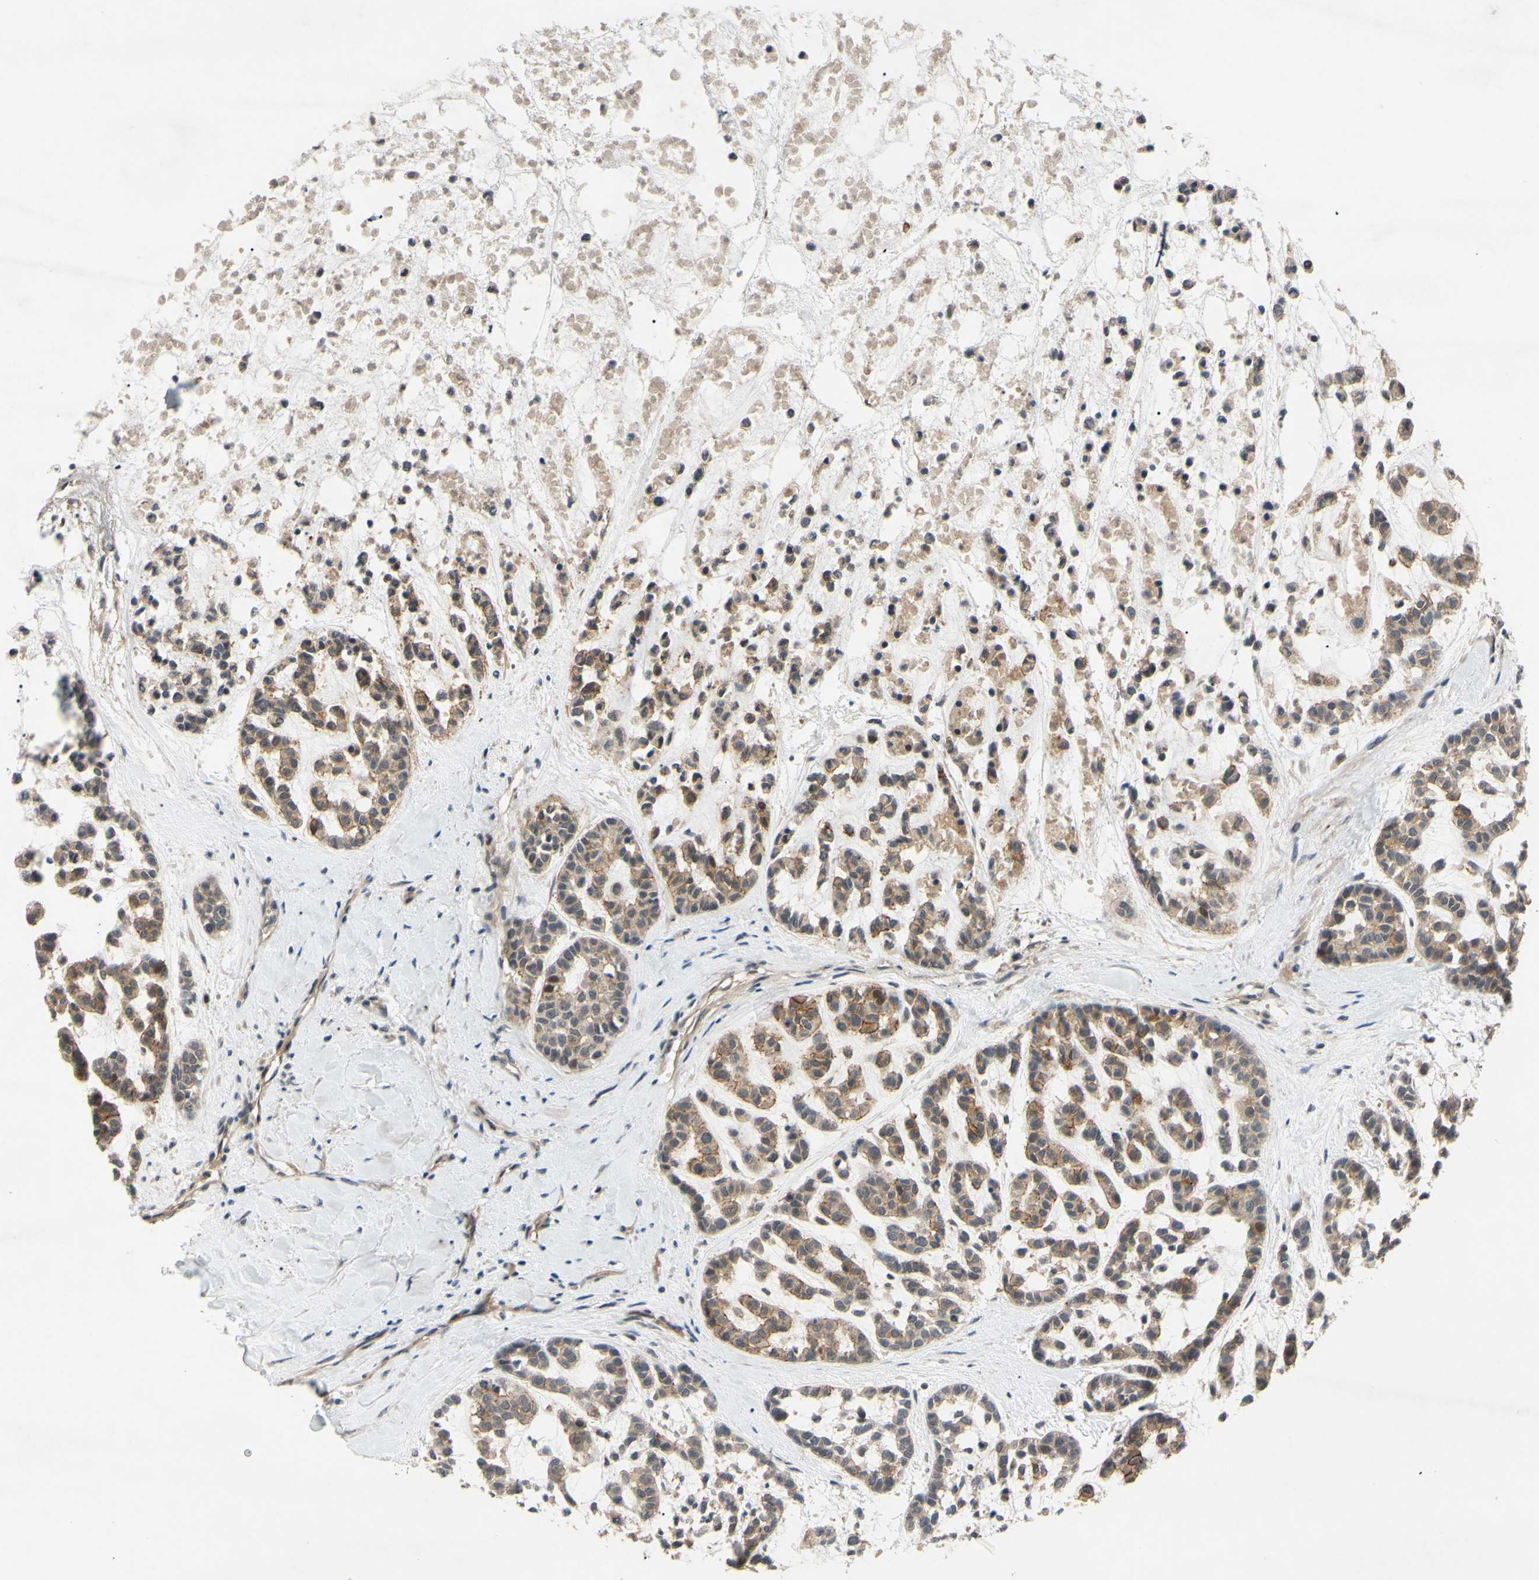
{"staining": {"intensity": "weak", "quantity": ">75%", "location": "cytoplasmic/membranous"}, "tissue": "head and neck cancer", "cell_type": "Tumor cells", "image_type": "cancer", "snomed": [{"axis": "morphology", "description": "Adenocarcinoma, NOS"}, {"axis": "morphology", "description": "Adenoma, NOS"}, {"axis": "topography", "description": "Head-Neck"}], "caption": "Adenoma (head and neck) was stained to show a protein in brown. There is low levels of weak cytoplasmic/membranous staining in about >75% of tumor cells.", "gene": "ALK", "patient": {"sex": "female", "age": 55}}